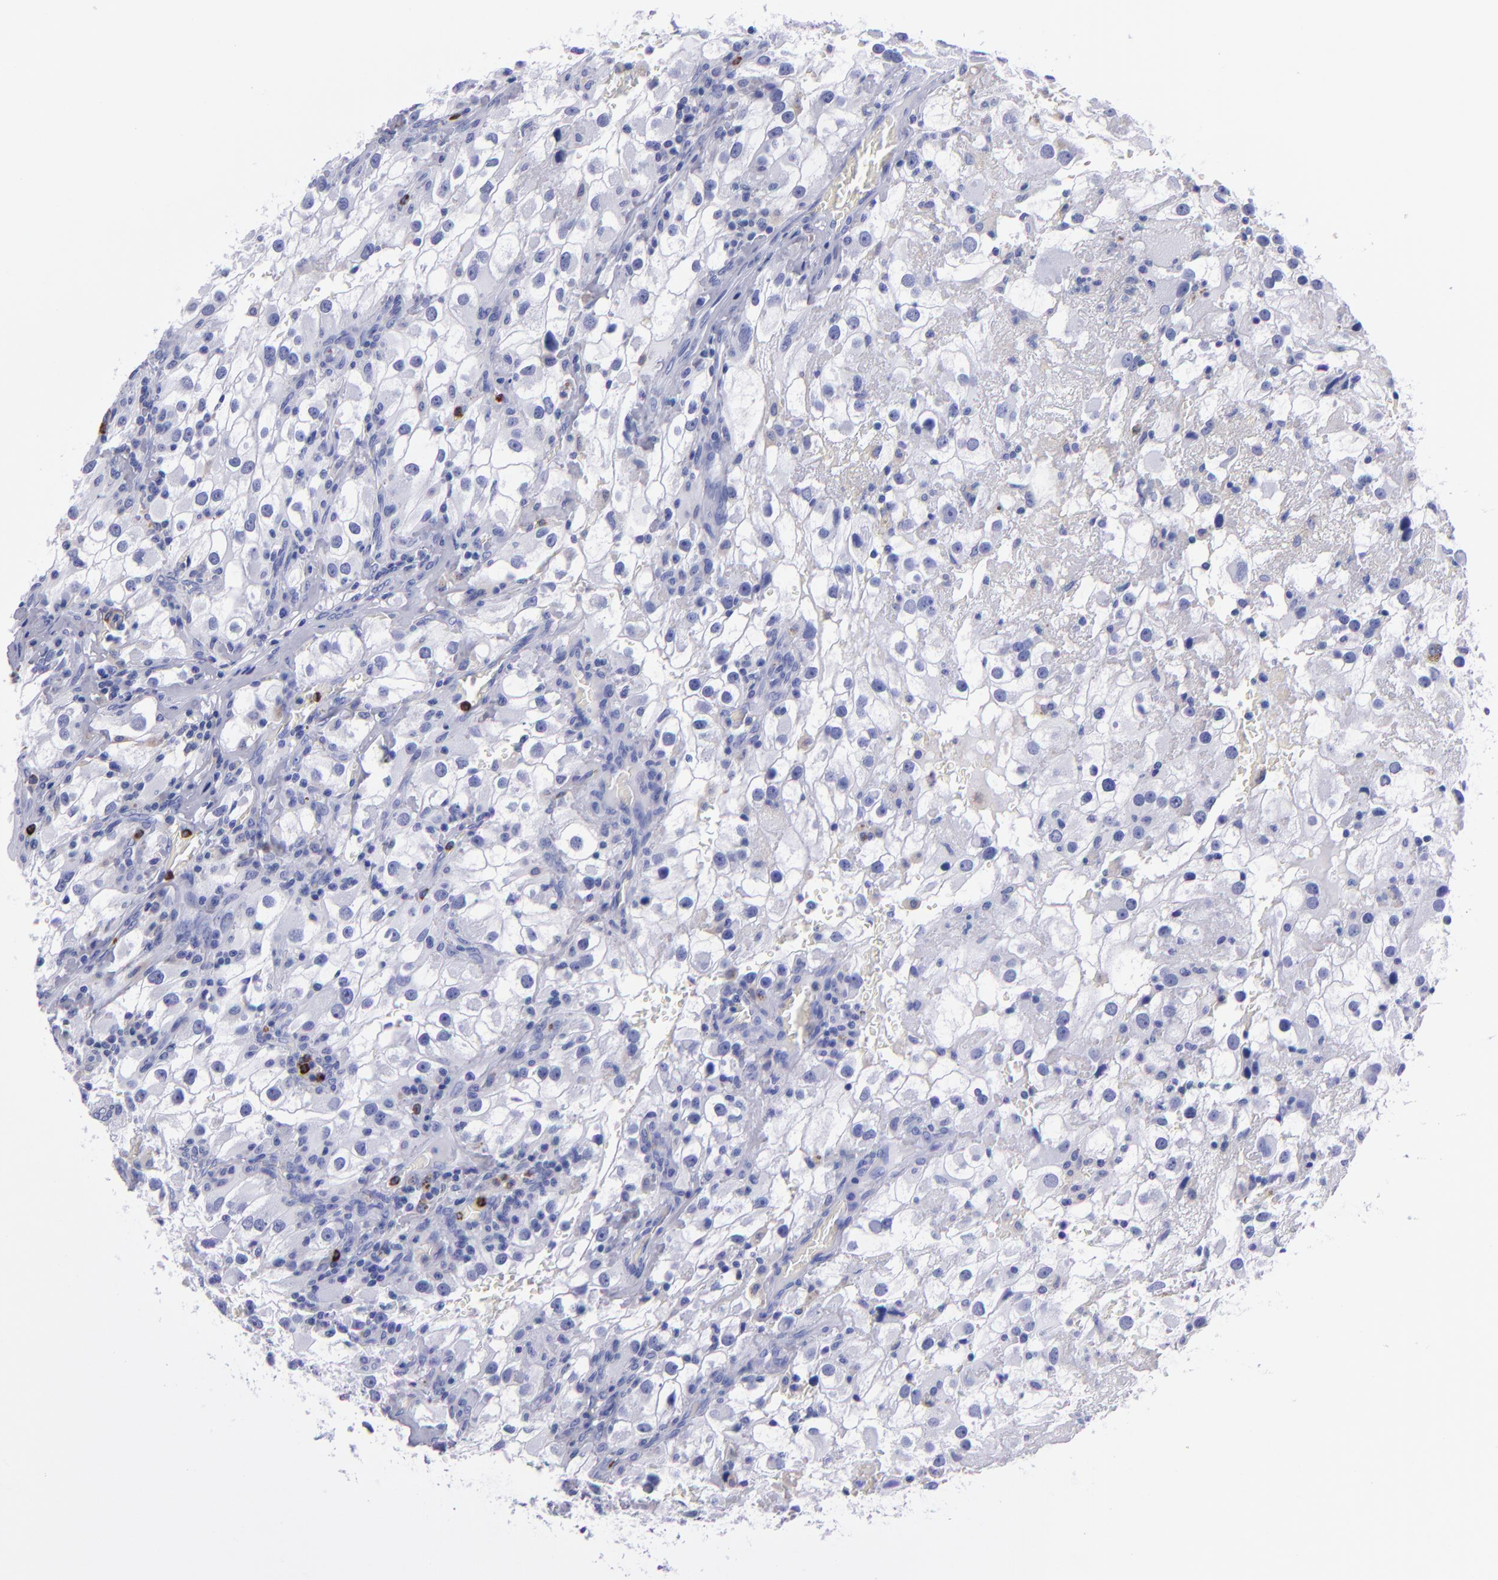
{"staining": {"intensity": "negative", "quantity": "none", "location": "none"}, "tissue": "renal cancer", "cell_type": "Tumor cells", "image_type": "cancer", "snomed": [{"axis": "morphology", "description": "Adenocarcinoma, NOS"}, {"axis": "topography", "description": "Kidney"}], "caption": "Tumor cells show no significant positivity in adenocarcinoma (renal). The staining was performed using DAB (3,3'-diaminobenzidine) to visualize the protein expression in brown, while the nuclei were stained in blue with hematoxylin (Magnification: 20x).", "gene": "CR1", "patient": {"sex": "female", "age": 52}}